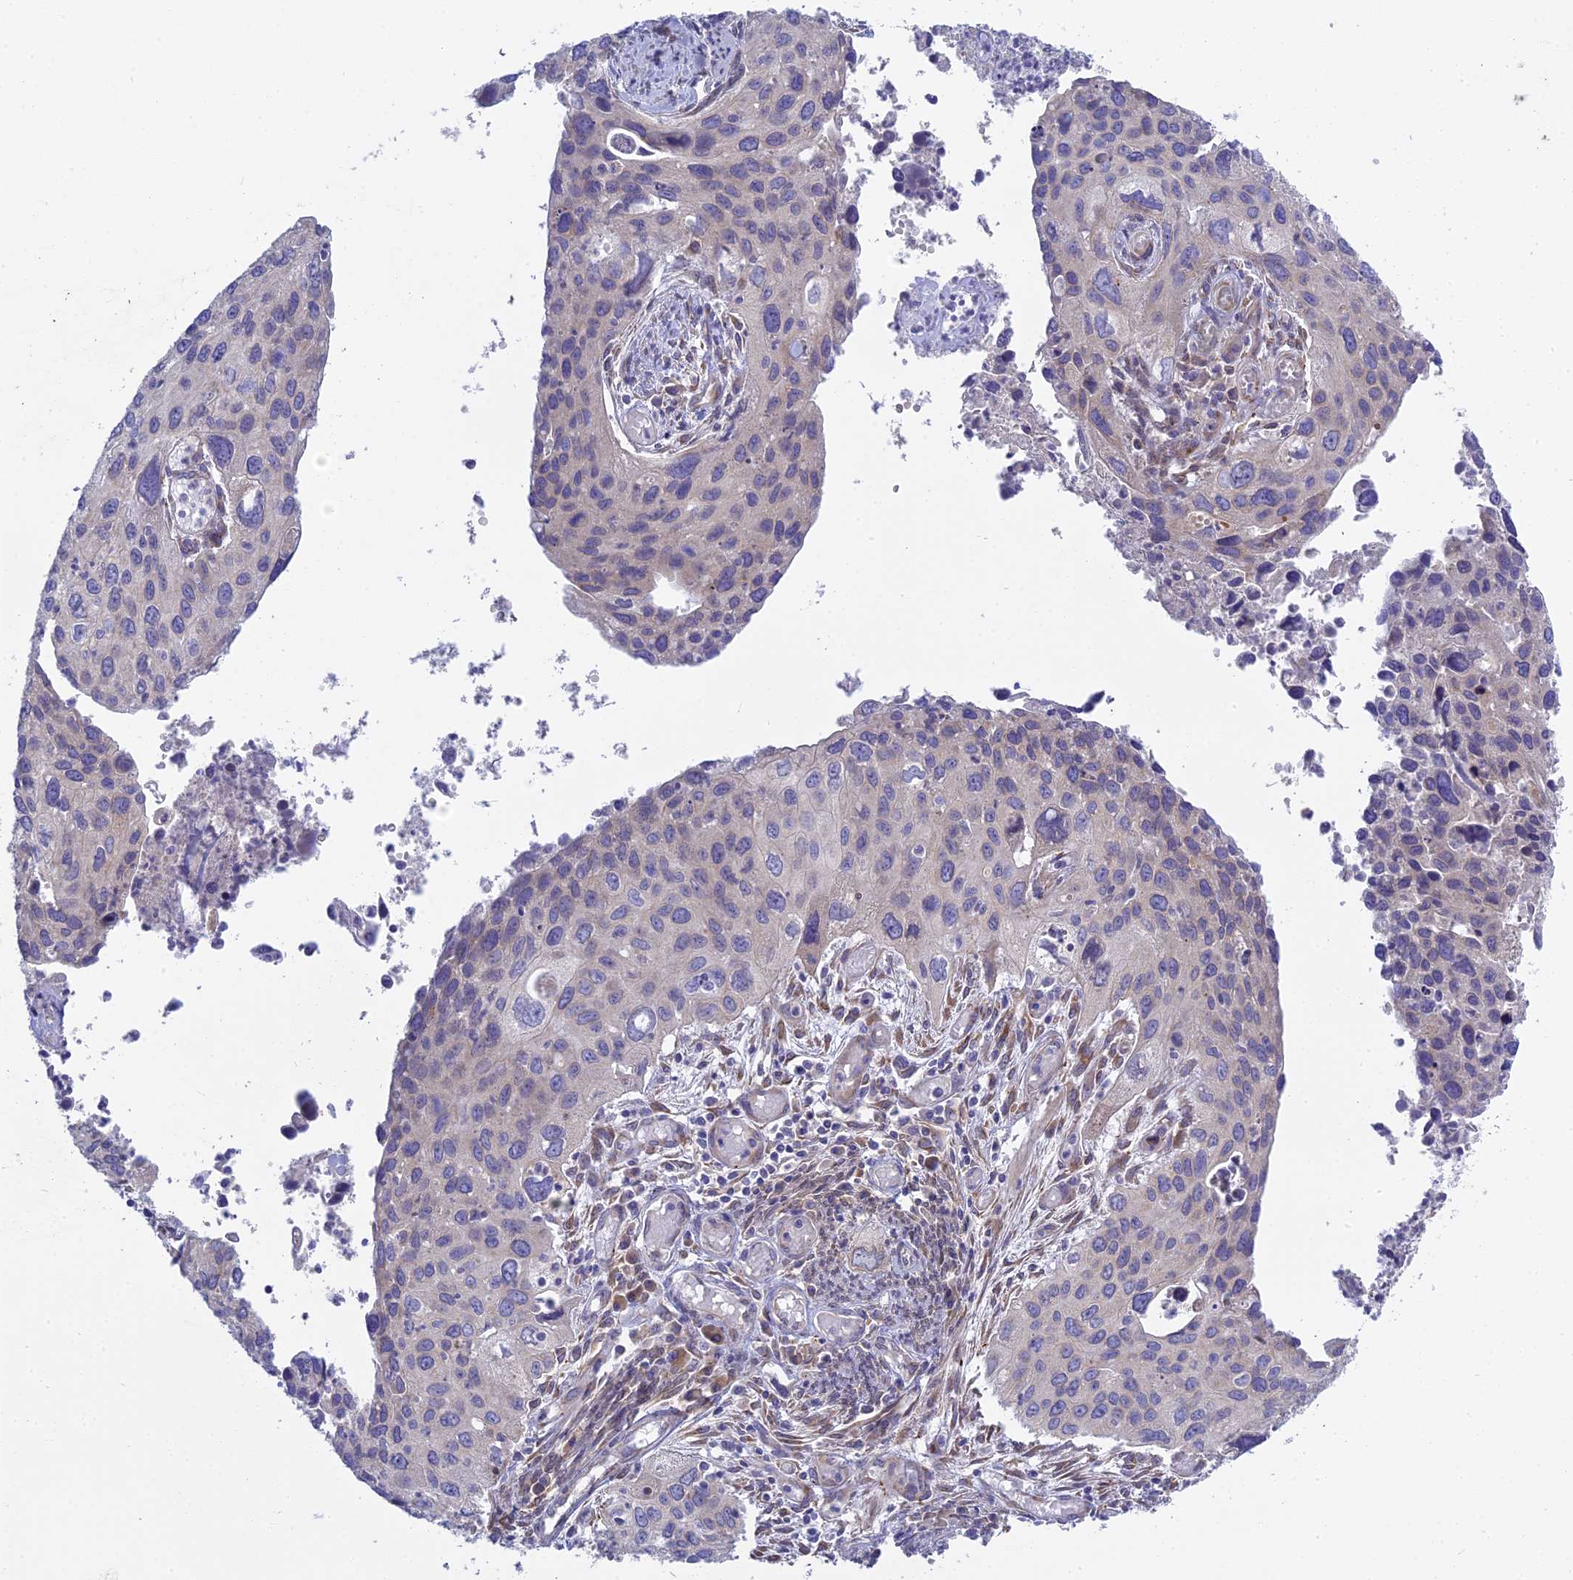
{"staining": {"intensity": "negative", "quantity": "none", "location": "none"}, "tissue": "cervical cancer", "cell_type": "Tumor cells", "image_type": "cancer", "snomed": [{"axis": "morphology", "description": "Squamous cell carcinoma, NOS"}, {"axis": "topography", "description": "Cervix"}], "caption": "This is an immunohistochemistry image of squamous cell carcinoma (cervical). There is no expression in tumor cells.", "gene": "TLCD1", "patient": {"sex": "female", "age": 55}}